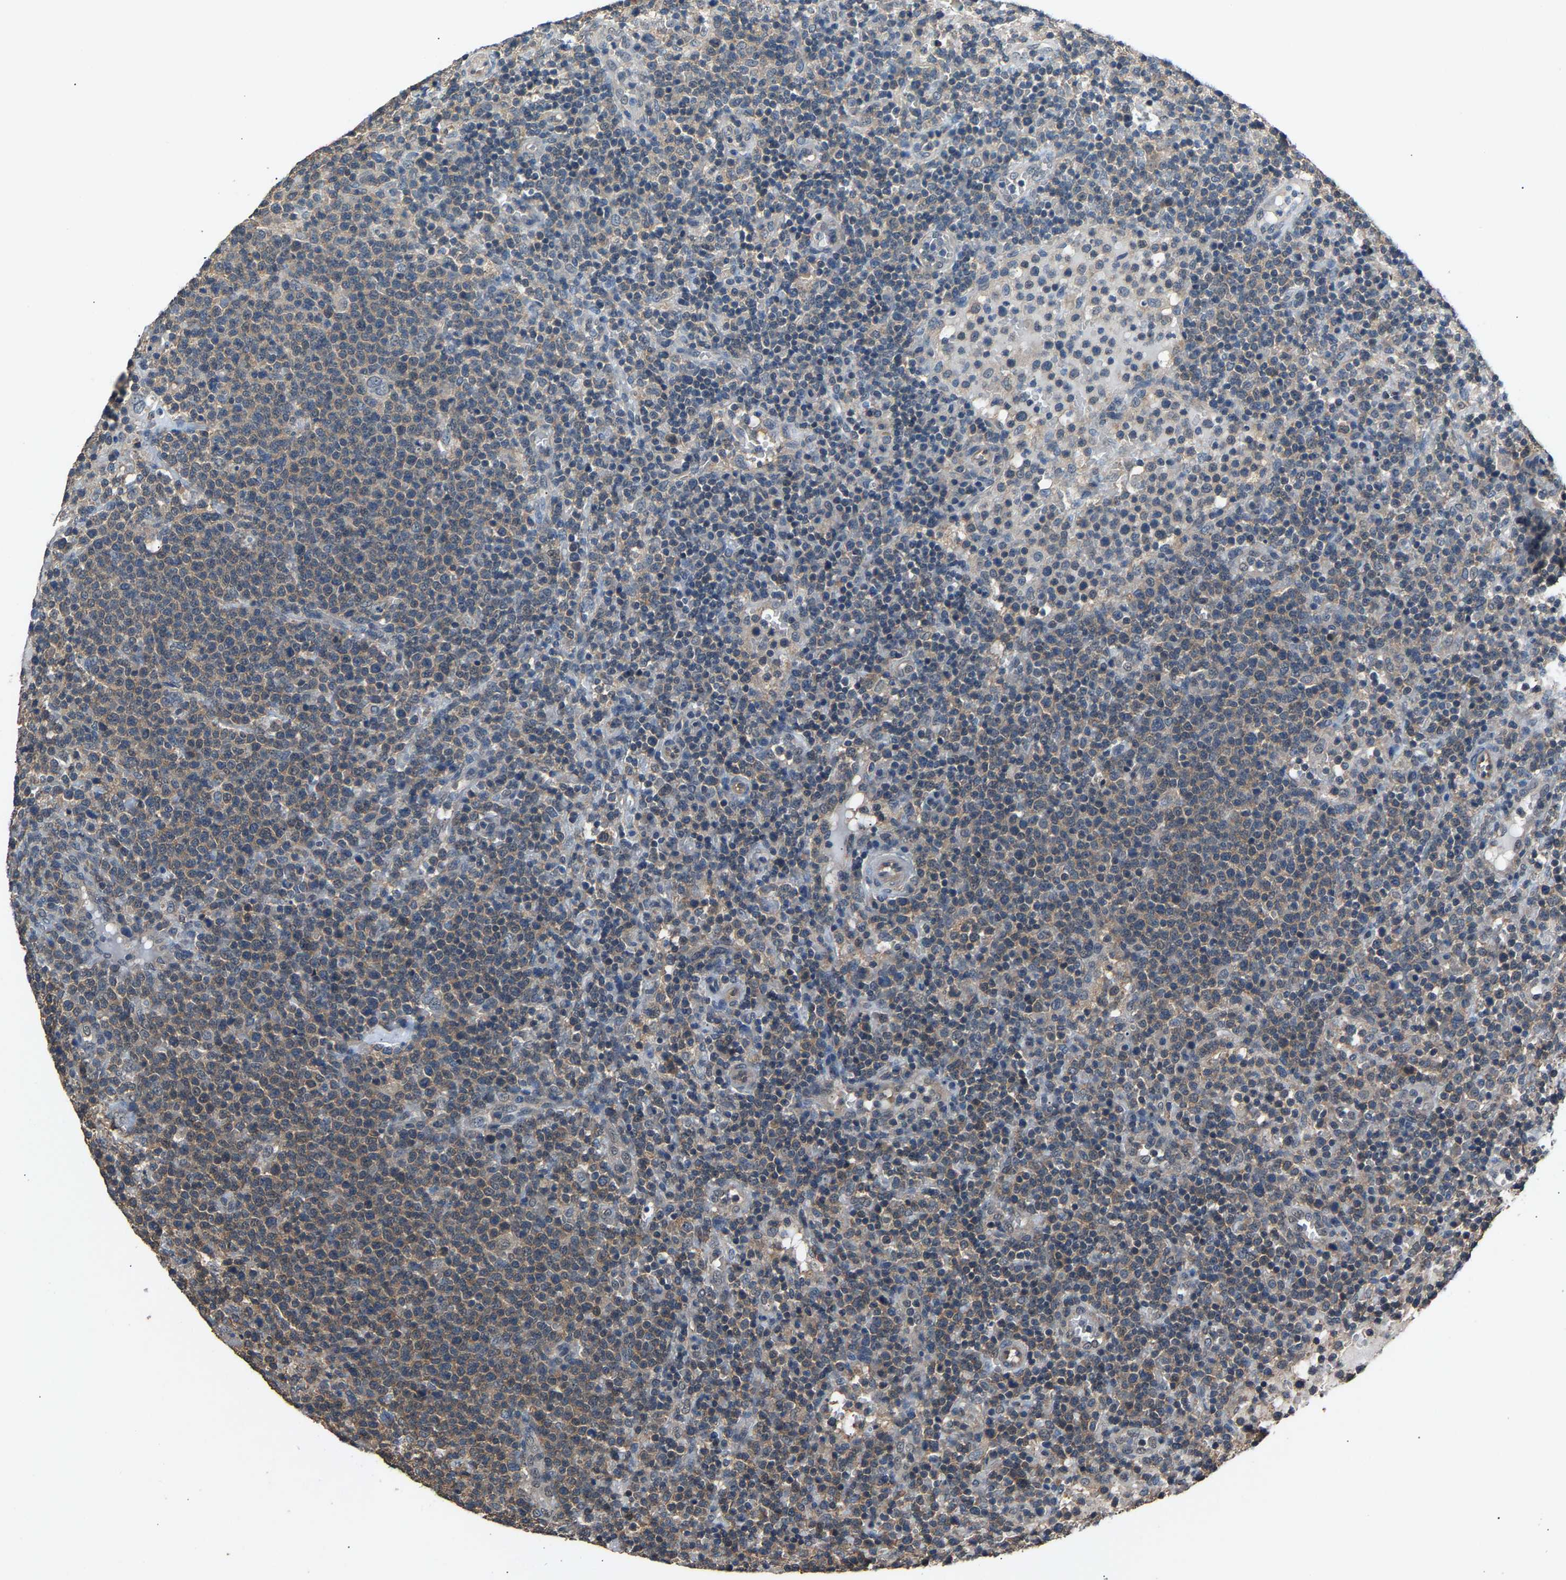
{"staining": {"intensity": "moderate", "quantity": "25%-75%", "location": "cytoplasmic/membranous"}, "tissue": "lymphoma", "cell_type": "Tumor cells", "image_type": "cancer", "snomed": [{"axis": "morphology", "description": "Malignant lymphoma, non-Hodgkin's type, High grade"}, {"axis": "topography", "description": "Lymph node"}], "caption": "IHC of human lymphoma displays medium levels of moderate cytoplasmic/membranous expression in about 25%-75% of tumor cells. Using DAB (3,3'-diaminobenzidine) (brown) and hematoxylin (blue) stains, captured at high magnification using brightfield microscopy.", "gene": "ABCC9", "patient": {"sex": "male", "age": 61}}